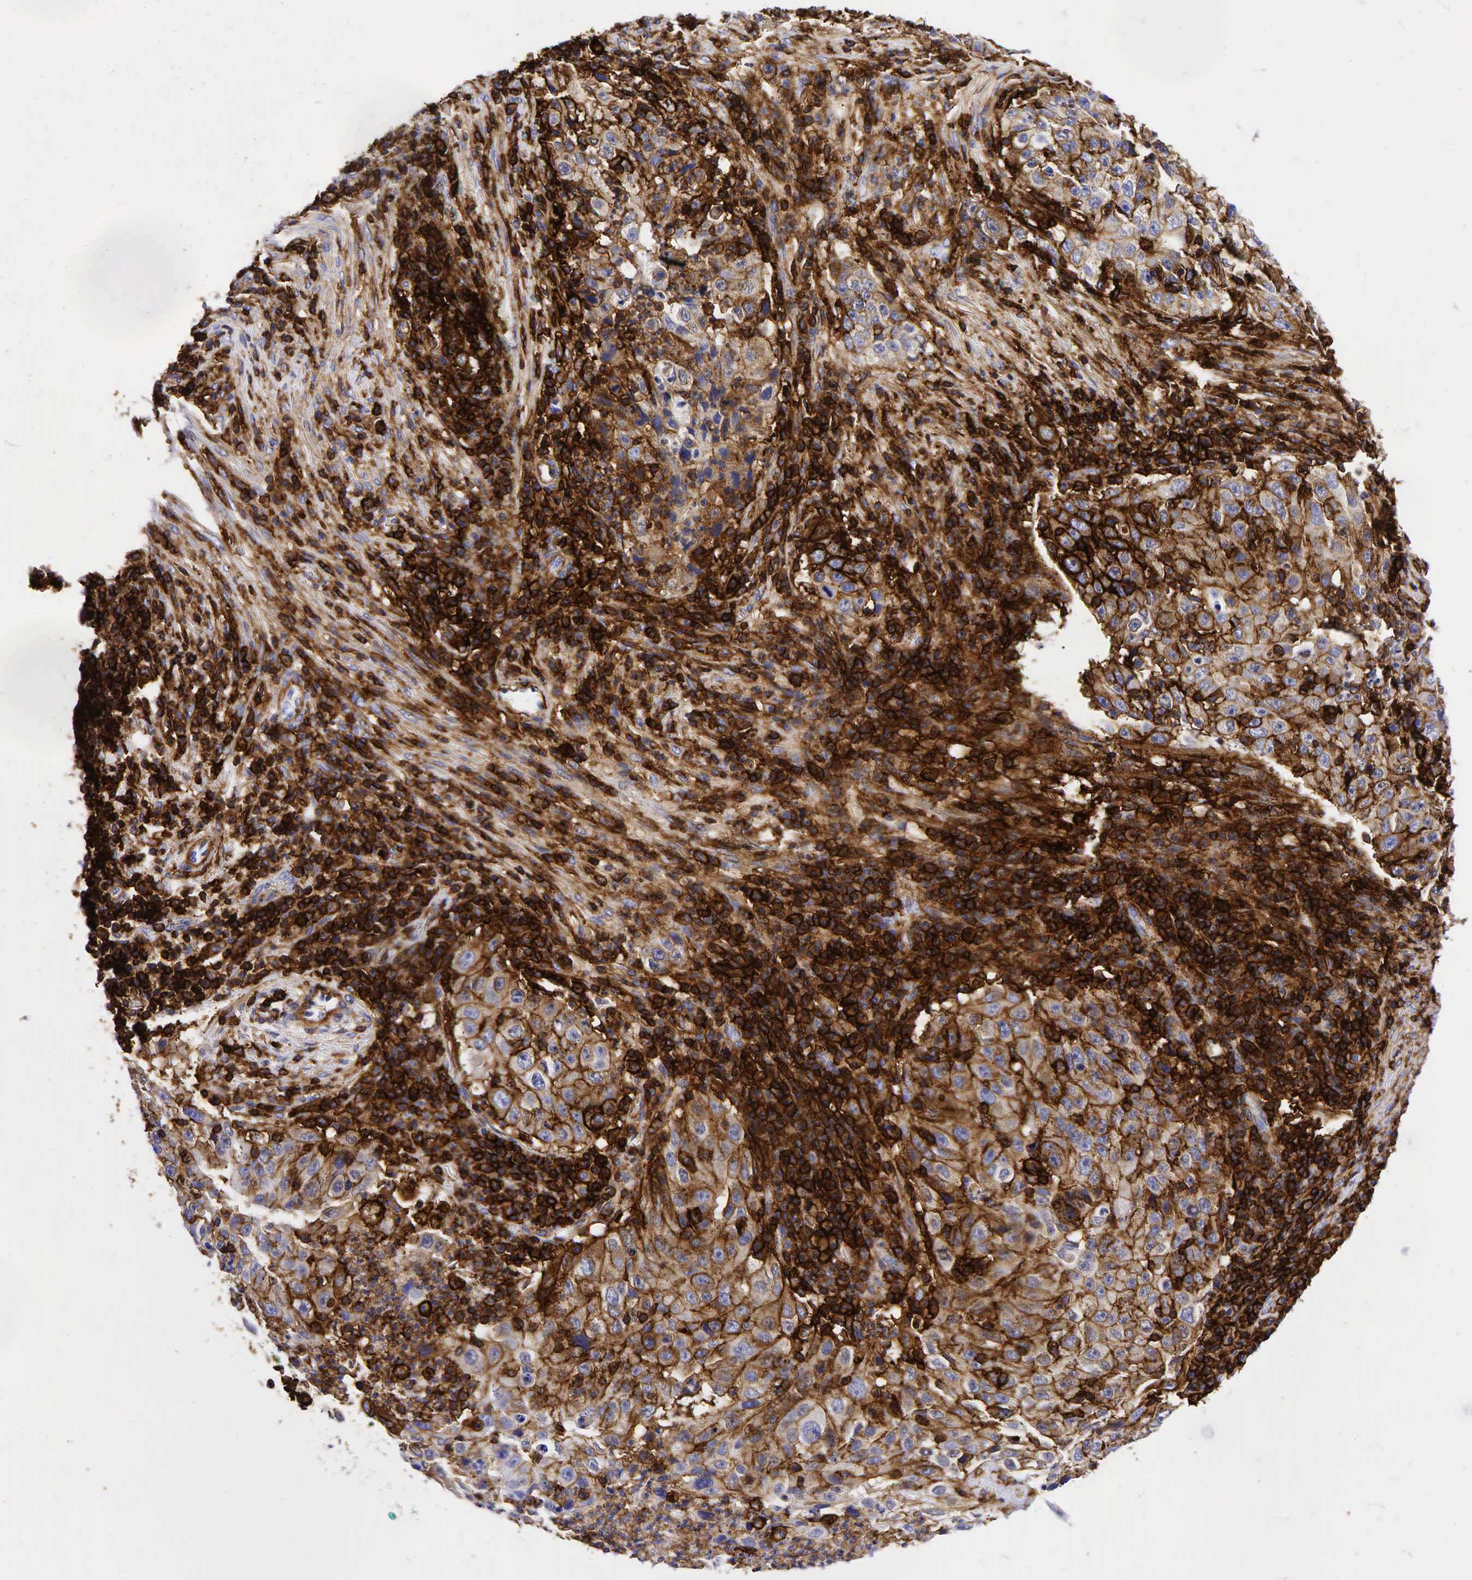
{"staining": {"intensity": "strong", "quantity": ">75%", "location": "cytoplasmic/membranous"}, "tissue": "lung cancer", "cell_type": "Tumor cells", "image_type": "cancer", "snomed": [{"axis": "morphology", "description": "Squamous cell carcinoma, NOS"}, {"axis": "topography", "description": "Lung"}], "caption": "The photomicrograph demonstrates immunohistochemical staining of squamous cell carcinoma (lung). There is strong cytoplasmic/membranous positivity is identified in approximately >75% of tumor cells.", "gene": "CD44", "patient": {"sex": "male", "age": 64}}